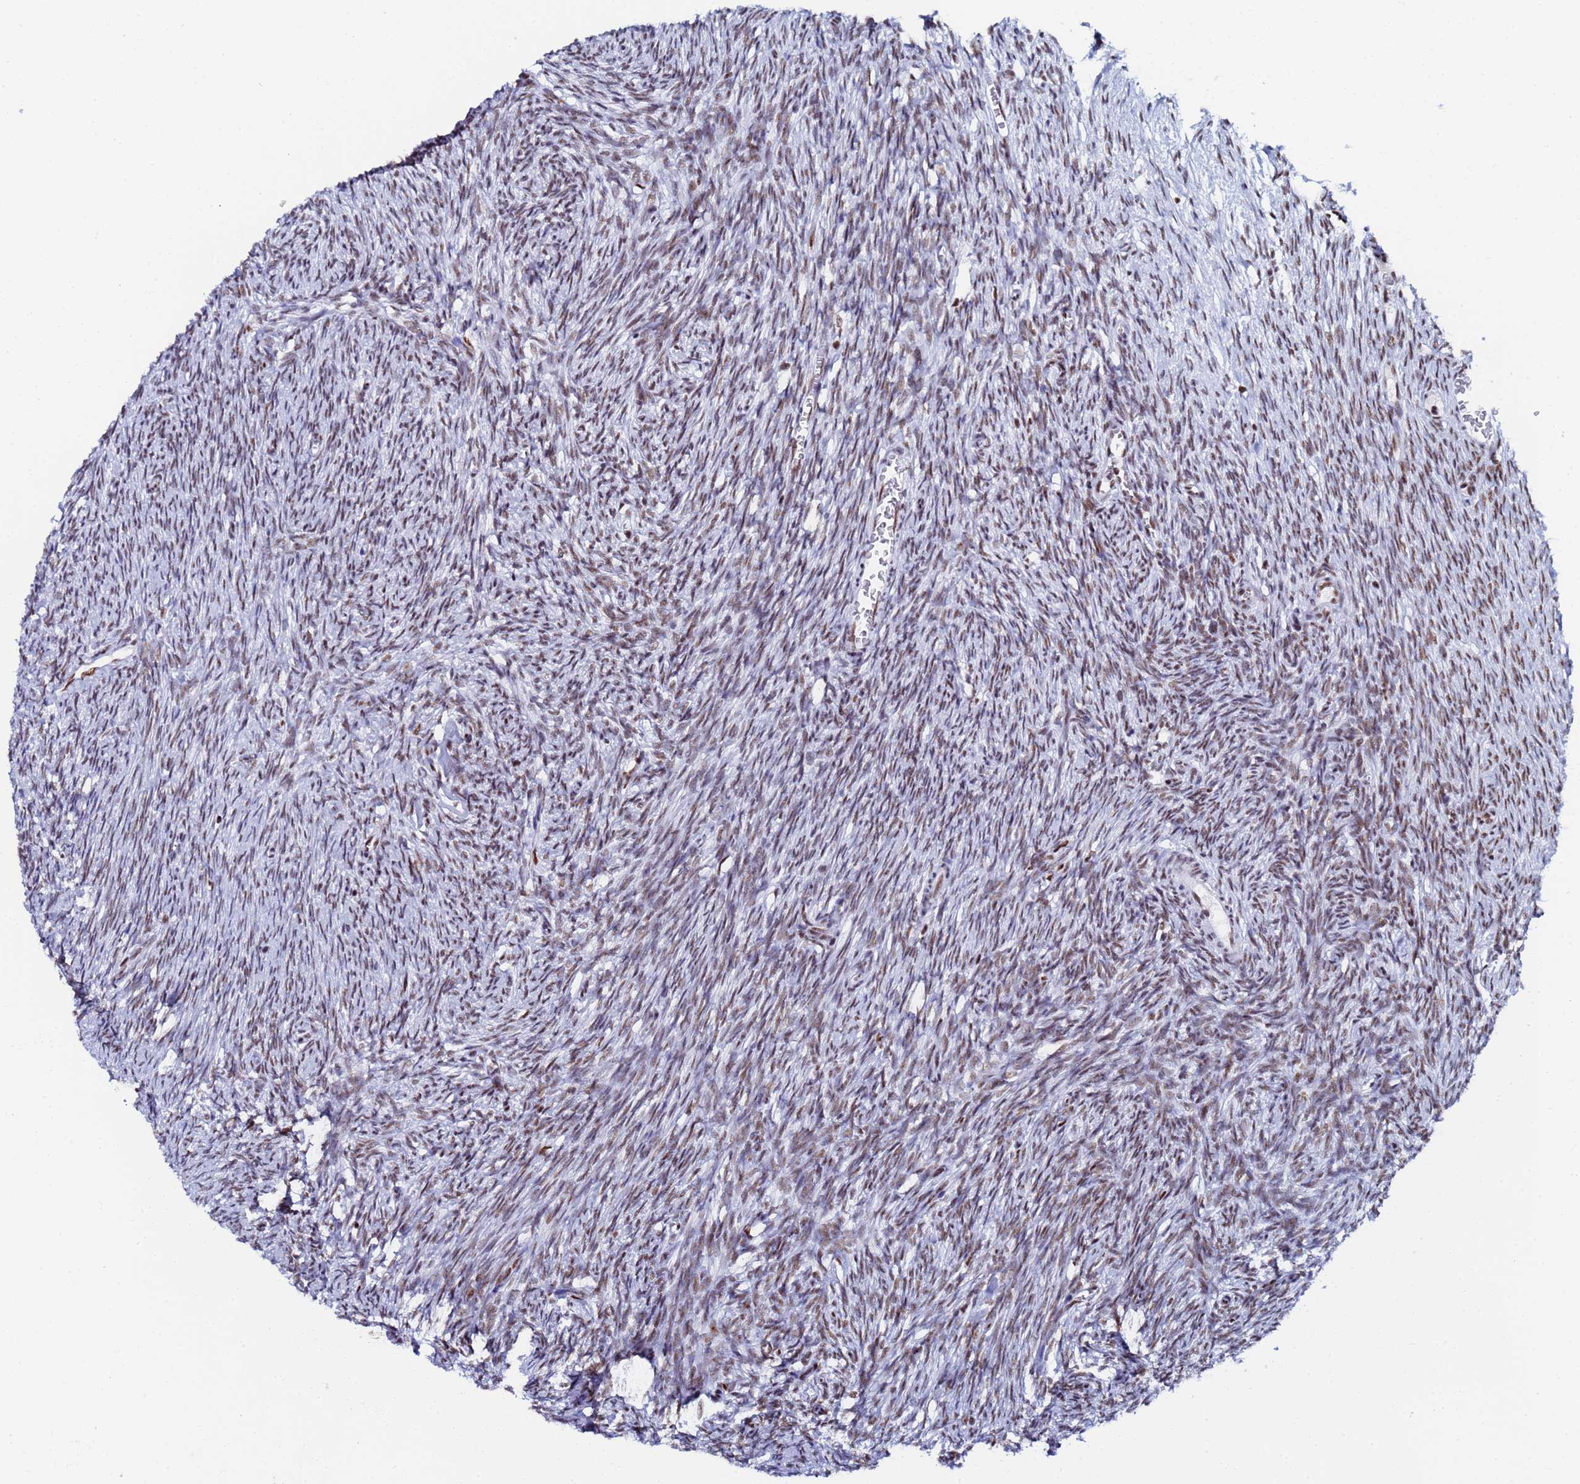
{"staining": {"intensity": "moderate", "quantity": "25%-75%", "location": "nuclear"}, "tissue": "ovary", "cell_type": "Follicle cells", "image_type": "normal", "snomed": [{"axis": "morphology", "description": "Normal tissue, NOS"}, {"axis": "topography", "description": "Ovary"}], "caption": "Protein staining of normal ovary reveals moderate nuclear staining in about 25%-75% of follicle cells. (DAB (3,3'-diaminobenzidine) IHC, brown staining for protein, blue staining for nuclei).", "gene": "SNRPA1", "patient": {"sex": "female", "age": 44}}